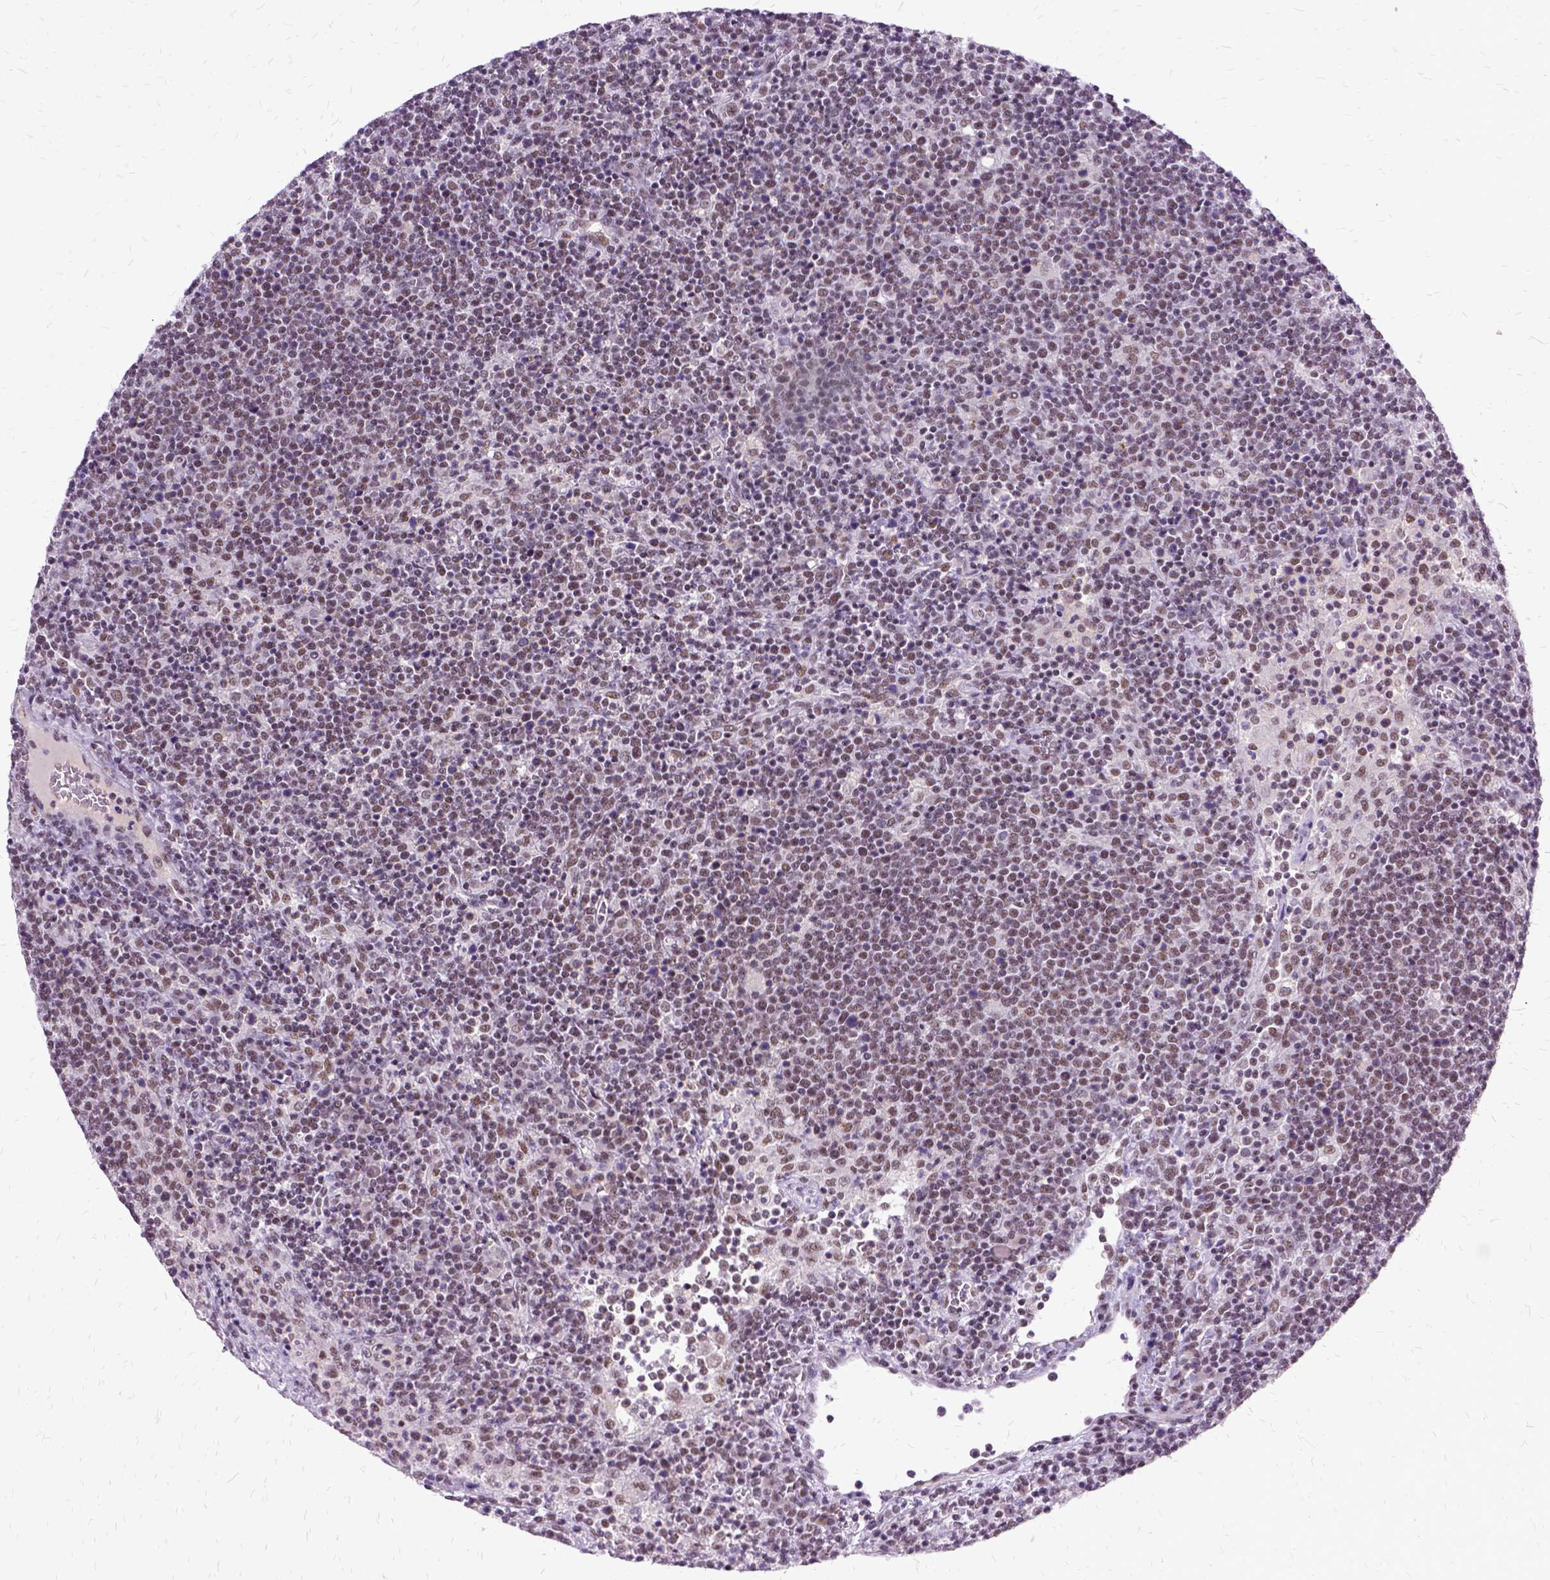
{"staining": {"intensity": "moderate", "quantity": ">75%", "location": "nuclear"}, "tissue": "lymphoma", "cell_type": "Tumor cells", "image_type": "cancer", "snomed": [{"axis": "morphology", "description": "Malignant lymphoma, non-Hodgkin's type, High grade"}, {"axis": "topography", "description": "Lymph node"}], "caption": "An IHC photomicrograph of tumor tissue is shown. Protein staining in brown shows moderate nuclear positivity in high-grade malignant lymphoma, non-Hodgkin's type within tumor cells. The staining was performed using DAB (3,3'-diaminobenzidine) to visualize the protein expression in brown, while the nuclei were stained in blue with hematoxylin (Magnification: 20x).", "gene": "SETD1A", "patient": {"sex": "male", "age": 61}}